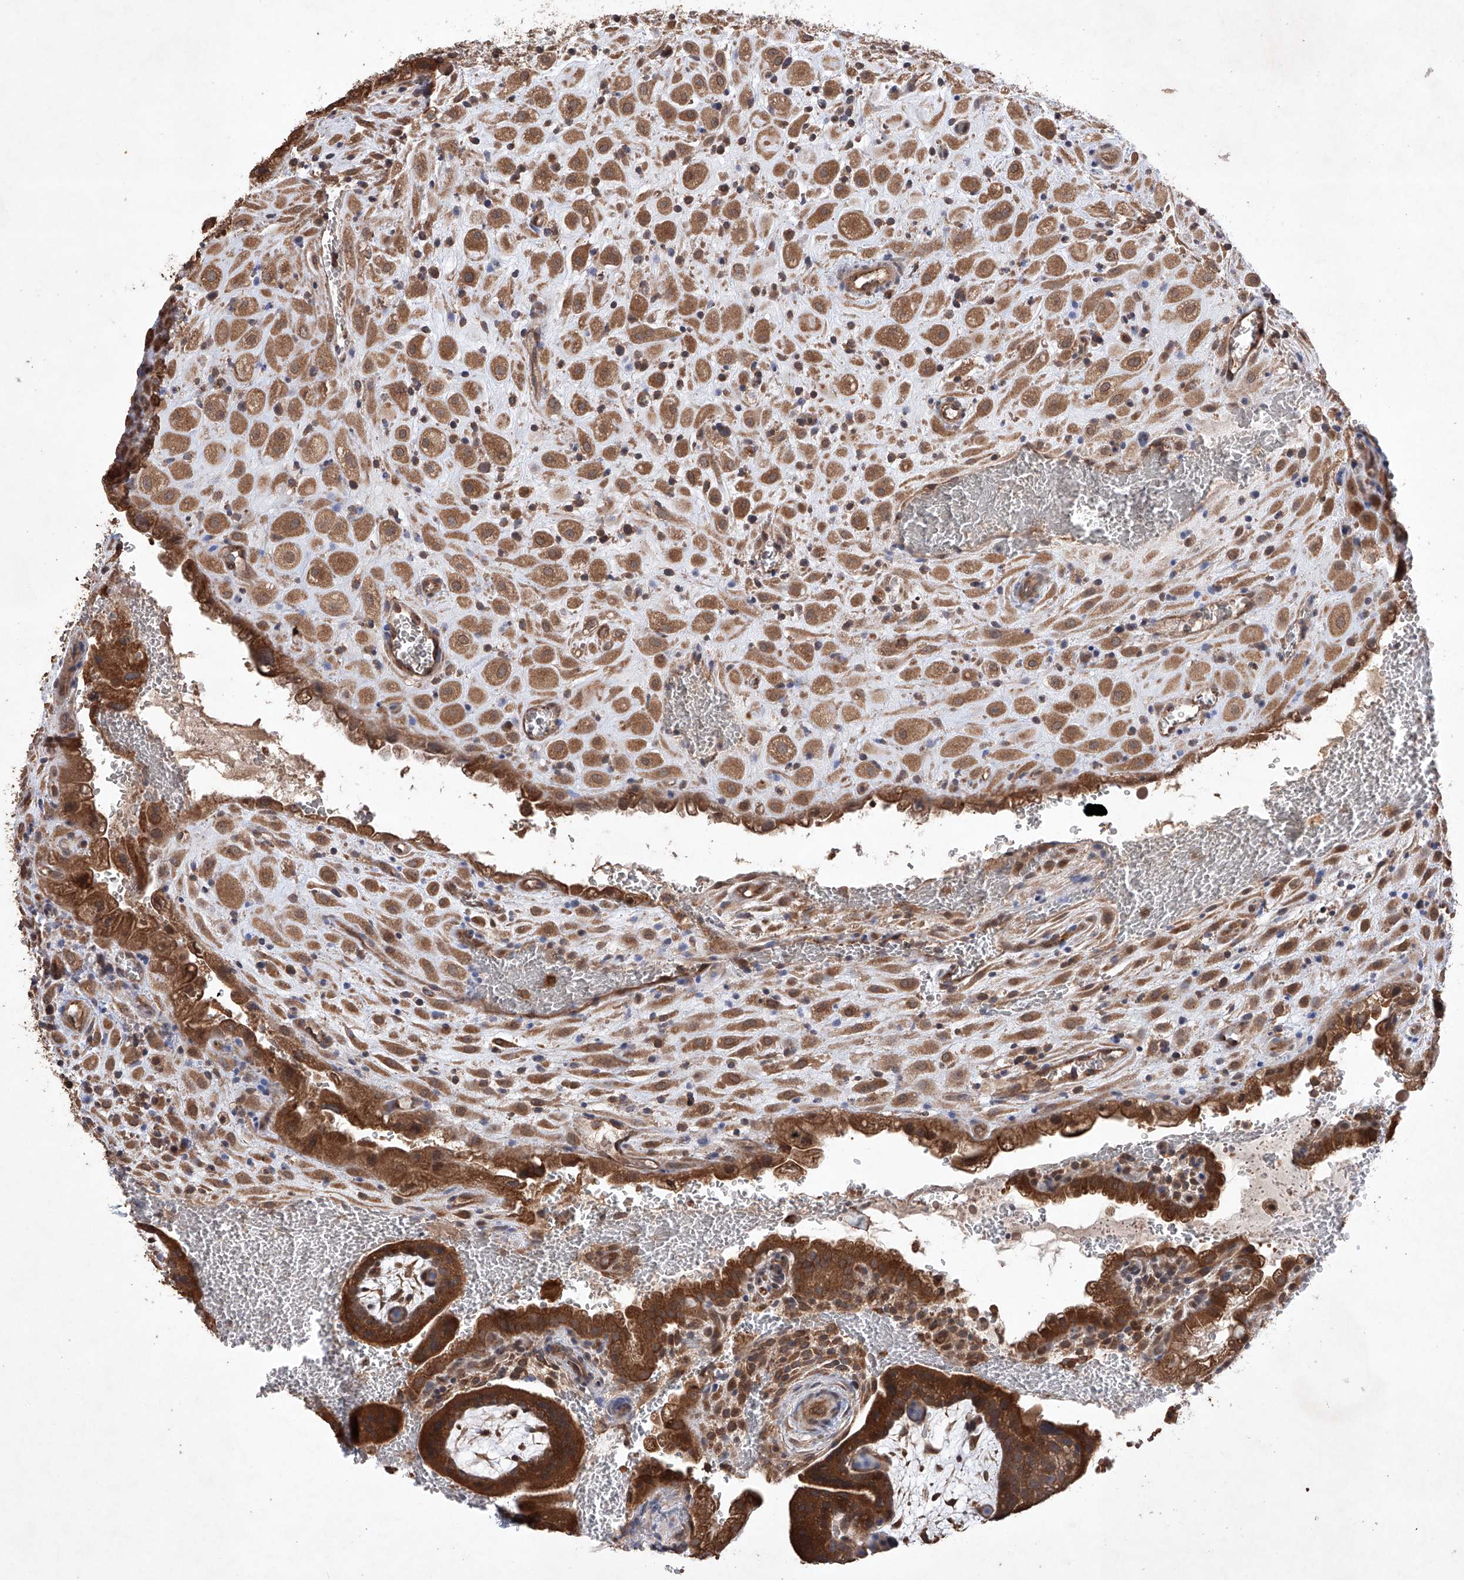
{"staining": {"intensity": "moderate", "quantity": ">75%", "location": "cytoplasmic/membranous"}, "tissue": "placenta", "cell_type": "Decidual cells", "image_type": "normal", "snomed": [{"axis": "morphology", "description": "Normal tissue, NOS"}, {"axis": "topography", "description": "Placenta"}], "caption": "Placenta stained with a brown dye reveals moderate cytoplasmic/membranous positive expression in about >75% of decidual cells.", "gene": "LURAP1", "patient": {"sex": "female", "age": 35}}